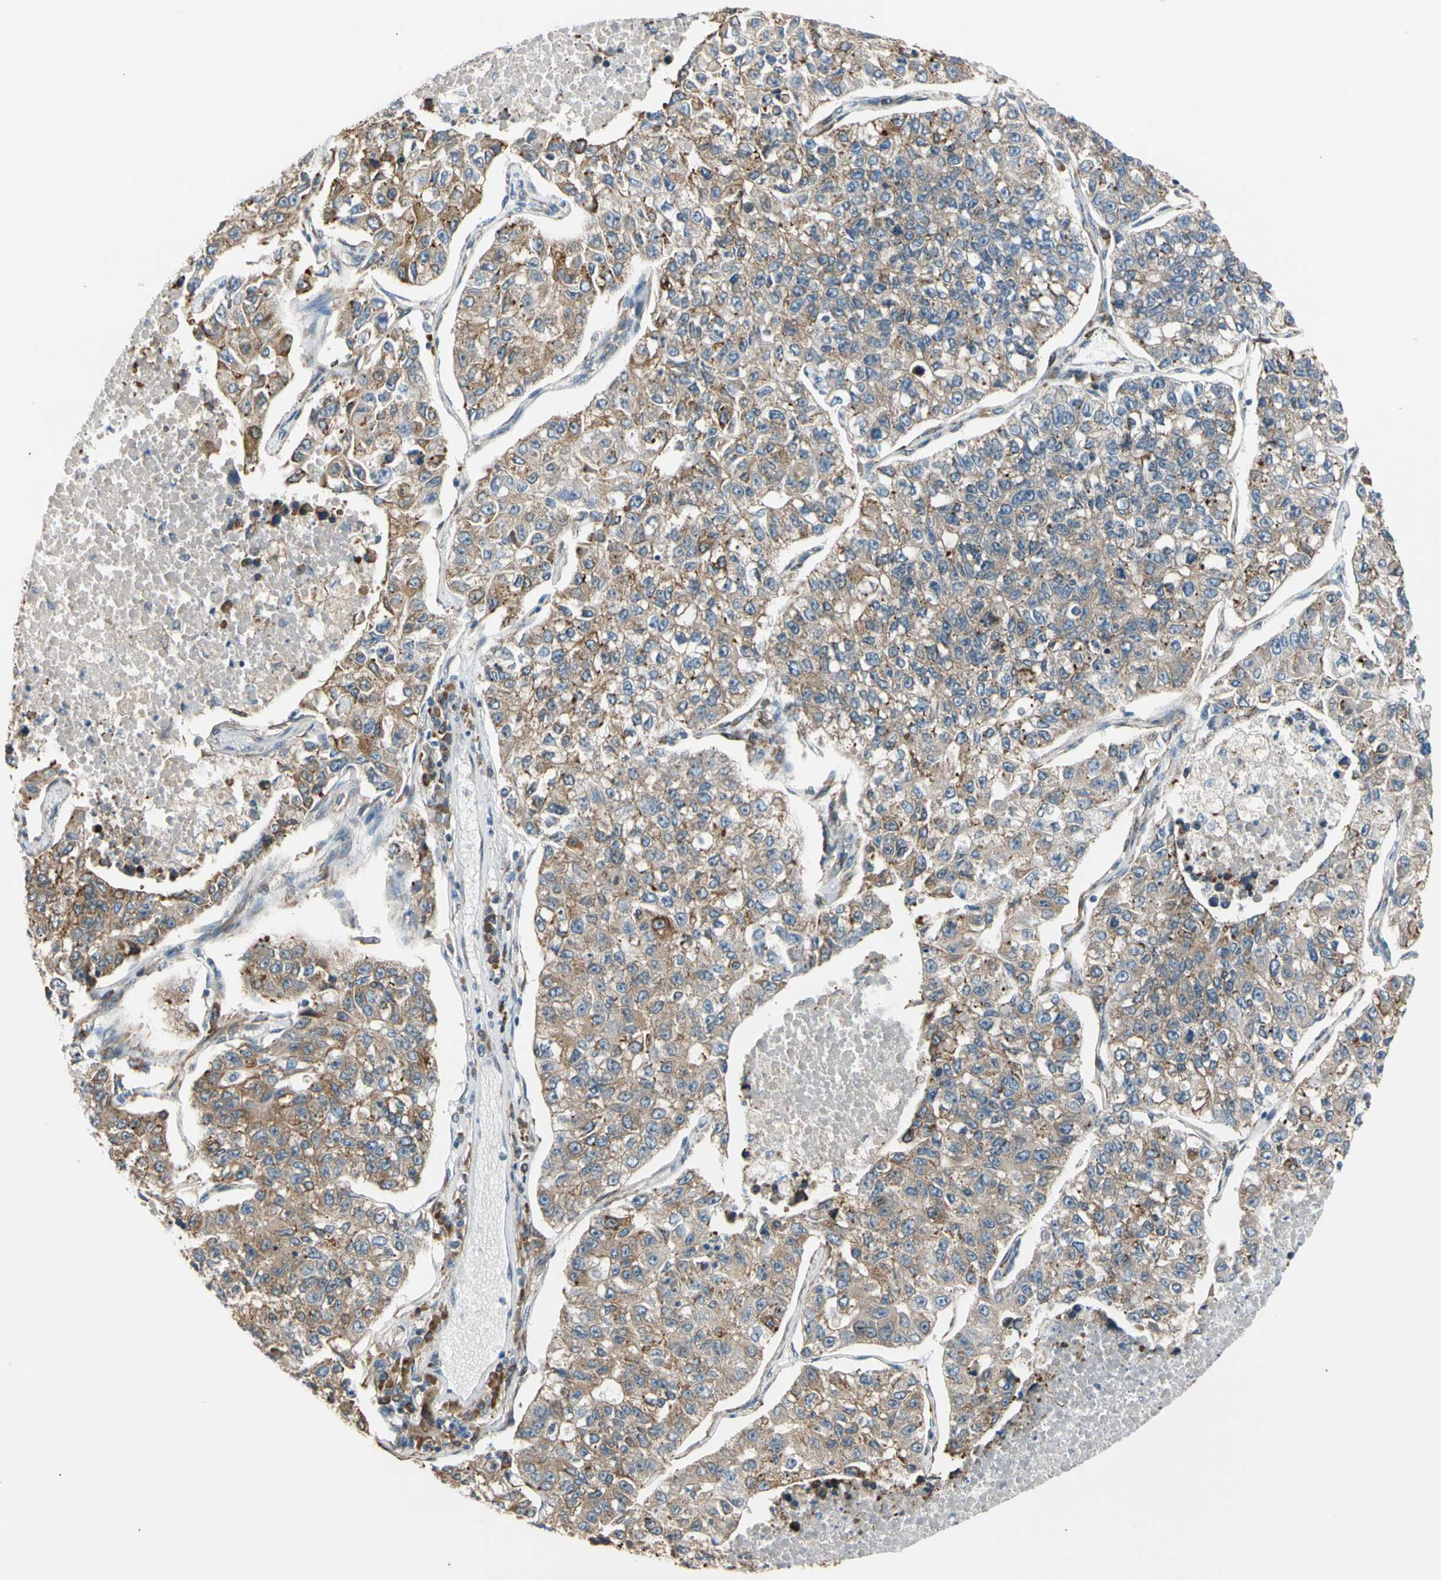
{"staining": {"intensity": "moderate", "quantity": ">75%", "location": "cytoplasmic/membranous"}, "tissue": "lung cancer", "cell_type": "Tumor cells", "image_type": "cancer", "snomed": [{"axis": "morphology", "description": "Adenocarcinoma, NOS"}, {"axis": "topography", "description": "Lung"}], "caption": "The micrograph displays a brown stain indicating the presence of a protein in the cytoplasmic/membranous of tumor cells in lung cancer.", "gene": "LIMK2", "patient": {"sex": "male", "age": 49}}